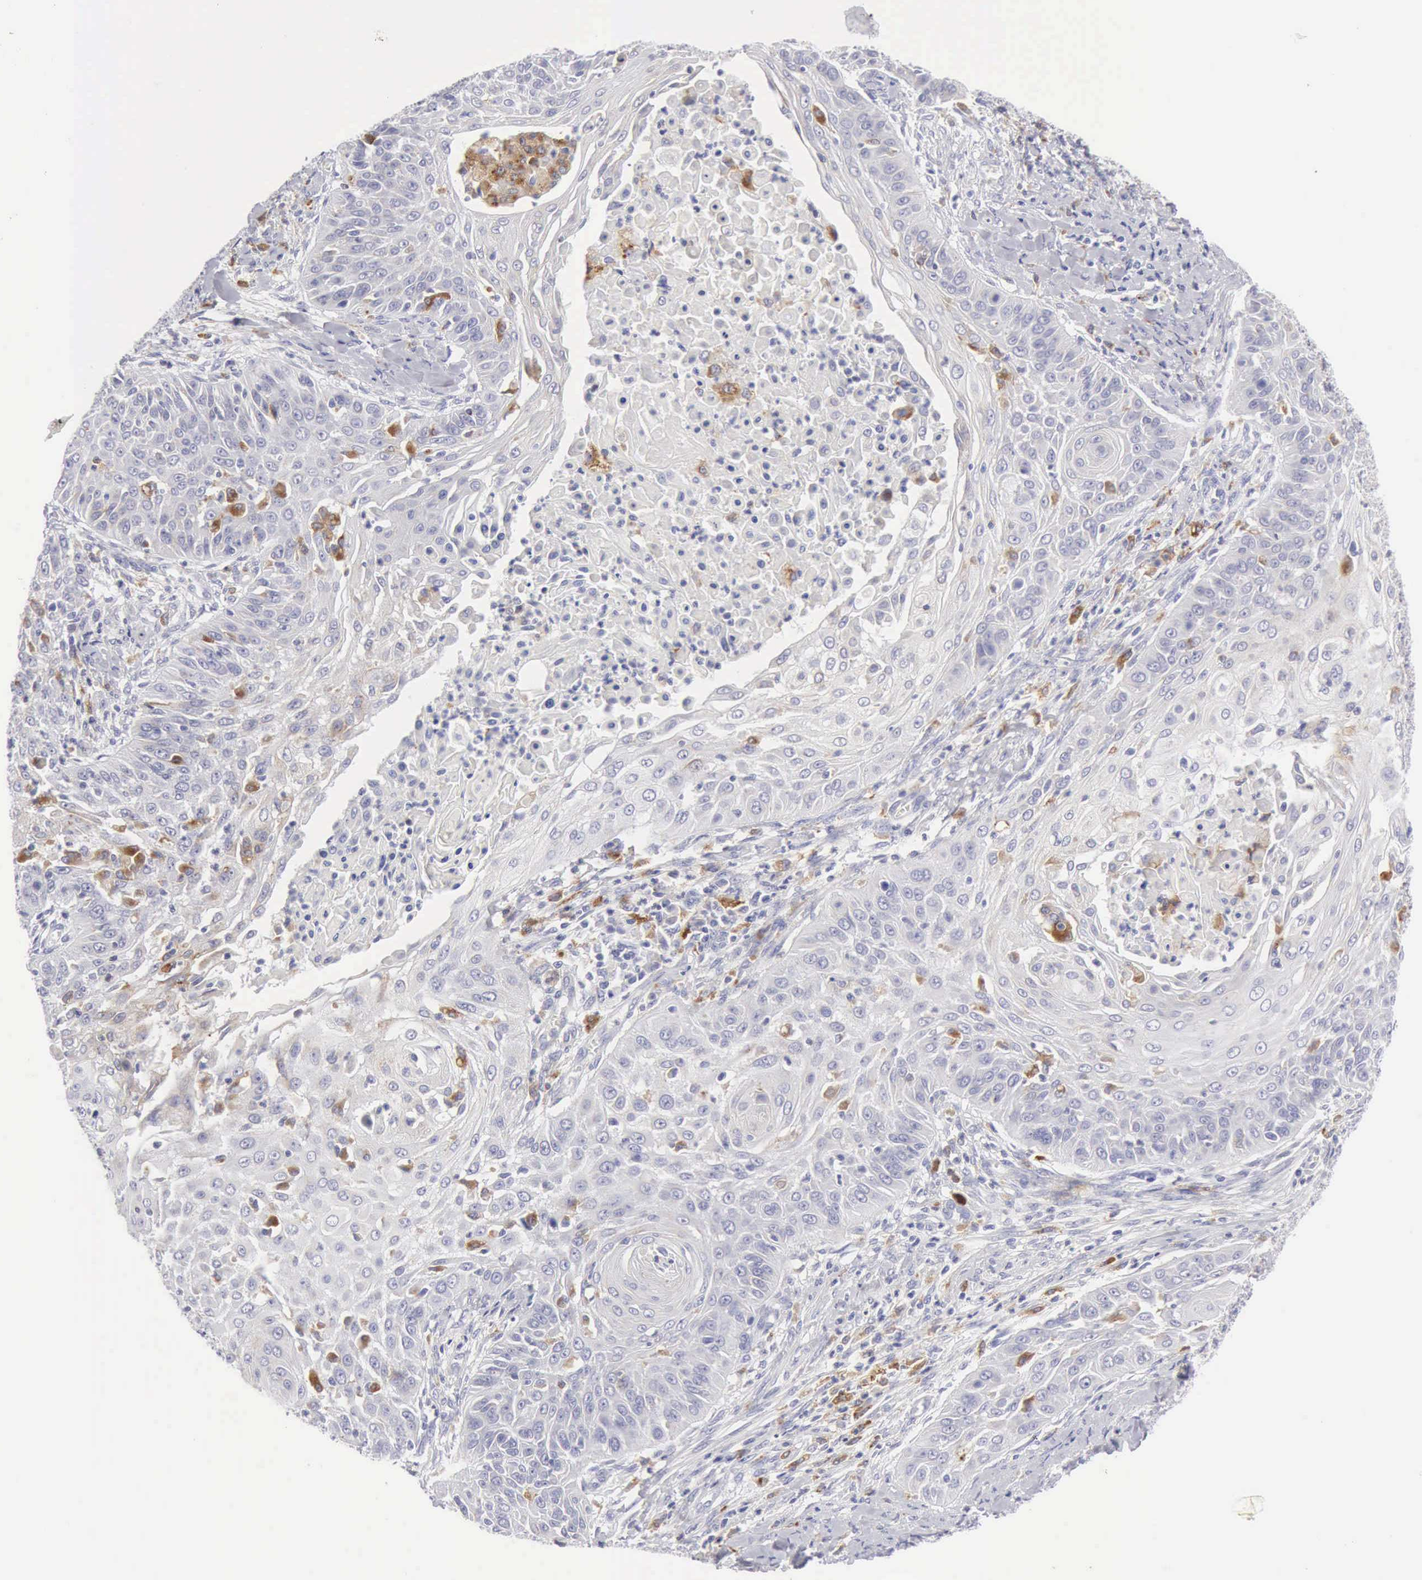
{"staining": {"intensity": "moderate", "quantity": "<25%", "location": "cytoplasmic/membranous"}, "tissue": "cervical cancer", "cell_type": "Tumor cells", "image_type": "cancer", "snomed": [{"axis": "morphology", "description": "Squamous cell carcinoma, NOS"}, {"axis": "topography", "description": "Cervix"}], "caption": "Tumor cells show low levels of moderate cytoplasmic/membranous staining in approximately <25% of cells in human cervical cancer (squamous cell carcinoma).", "gene": "CTSS", "patient": {"sex": "female", "age": 64}}